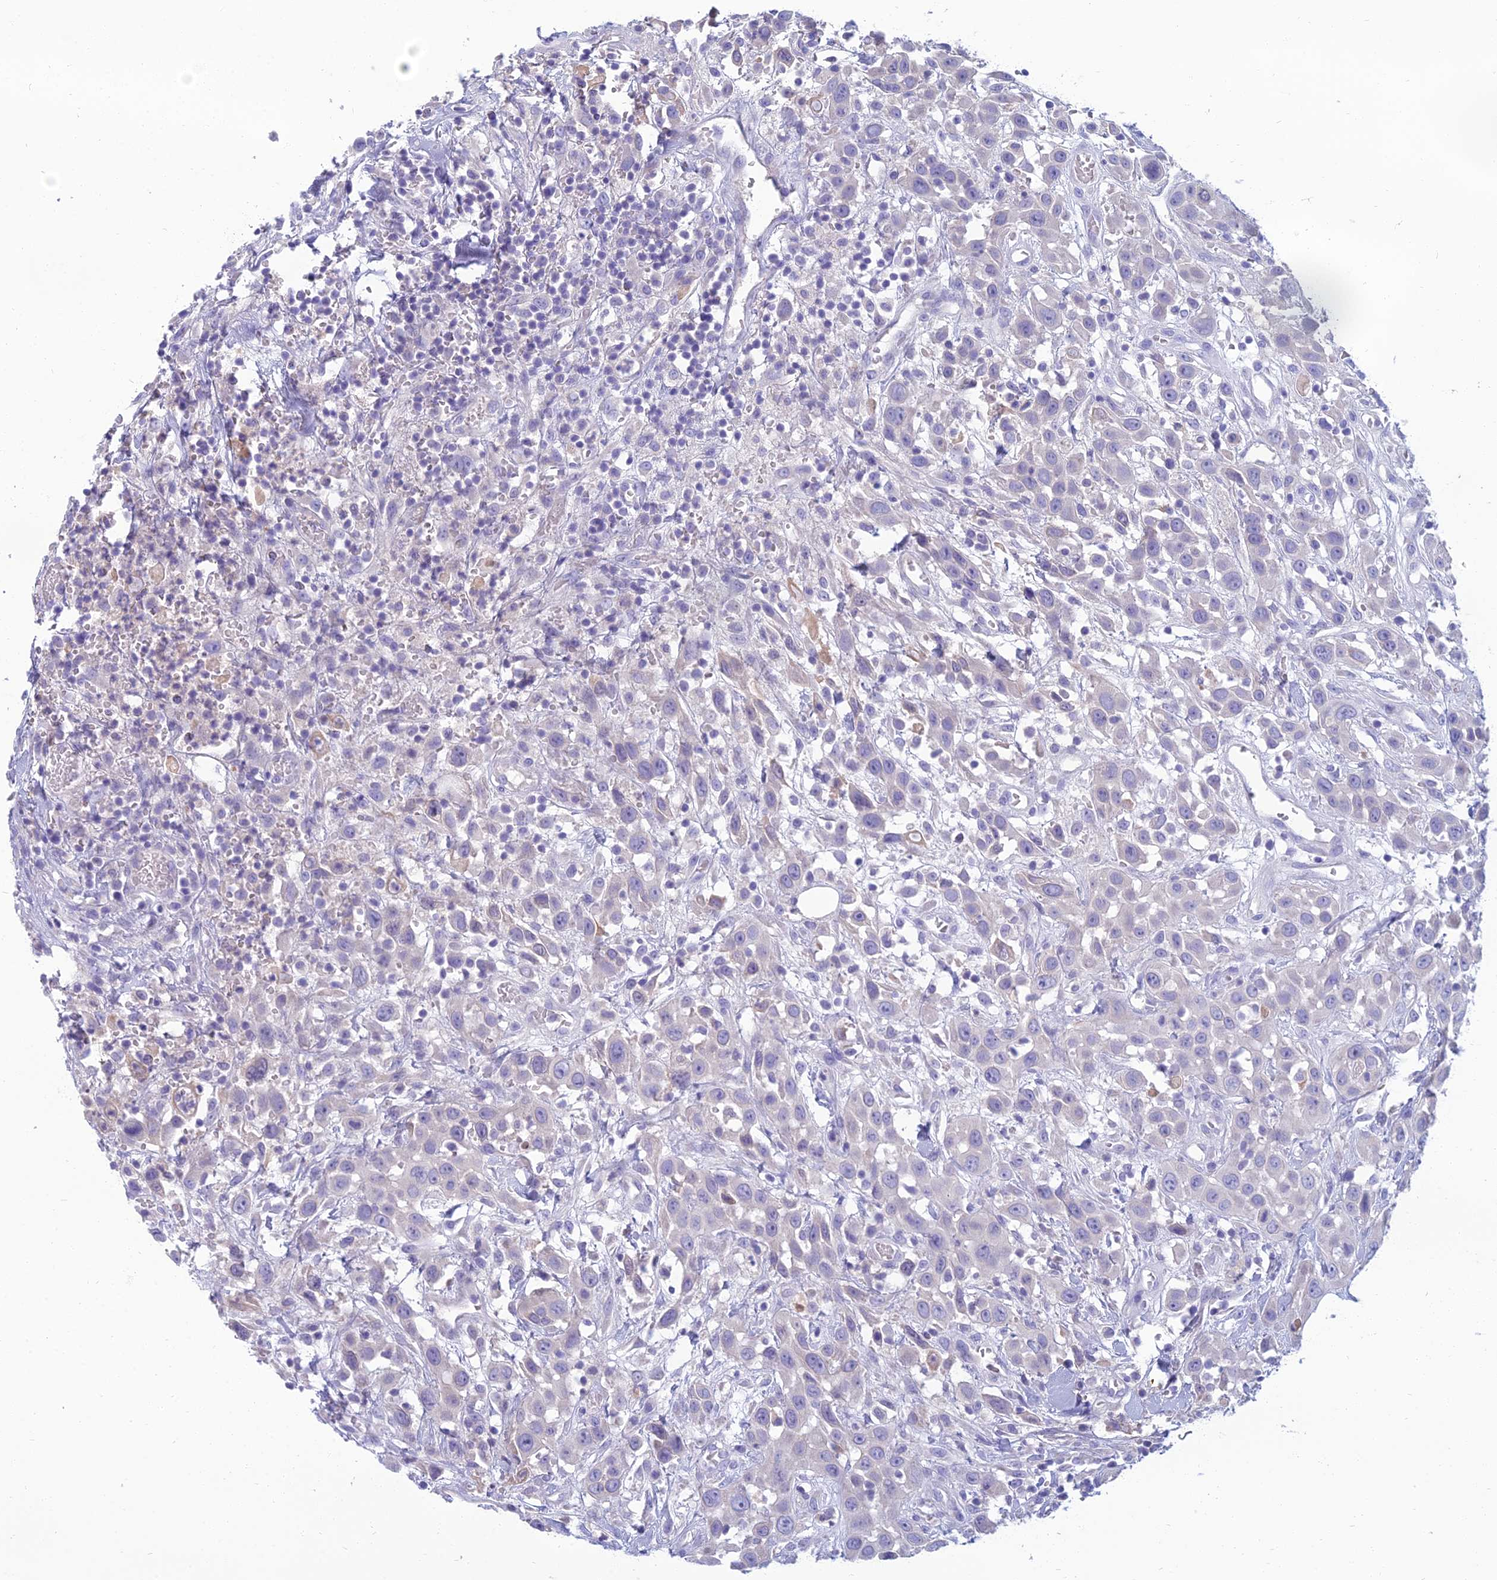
{"staining": {"intensity": "negative", "quantity": "none", "location": "none"}, "tissue": "head and neck cancer", "cell_type": "Tumor cells", "image_type": "cancer", "snomed": [{"axis": "morphology", "description": "Squamous cell carcinoma, NOS"}, {"axis": "topography", "description": "Head-Neck"}], "caption": "Tumor cells show no significant protein expression in squamous cell carcinoma (head and neck). (DAB (3,3'-diaminobenzidine) IHC with hematoxylin counter stain).", "gene": "SPTLC3", "patient": {"sex": "male", "age": 81}}